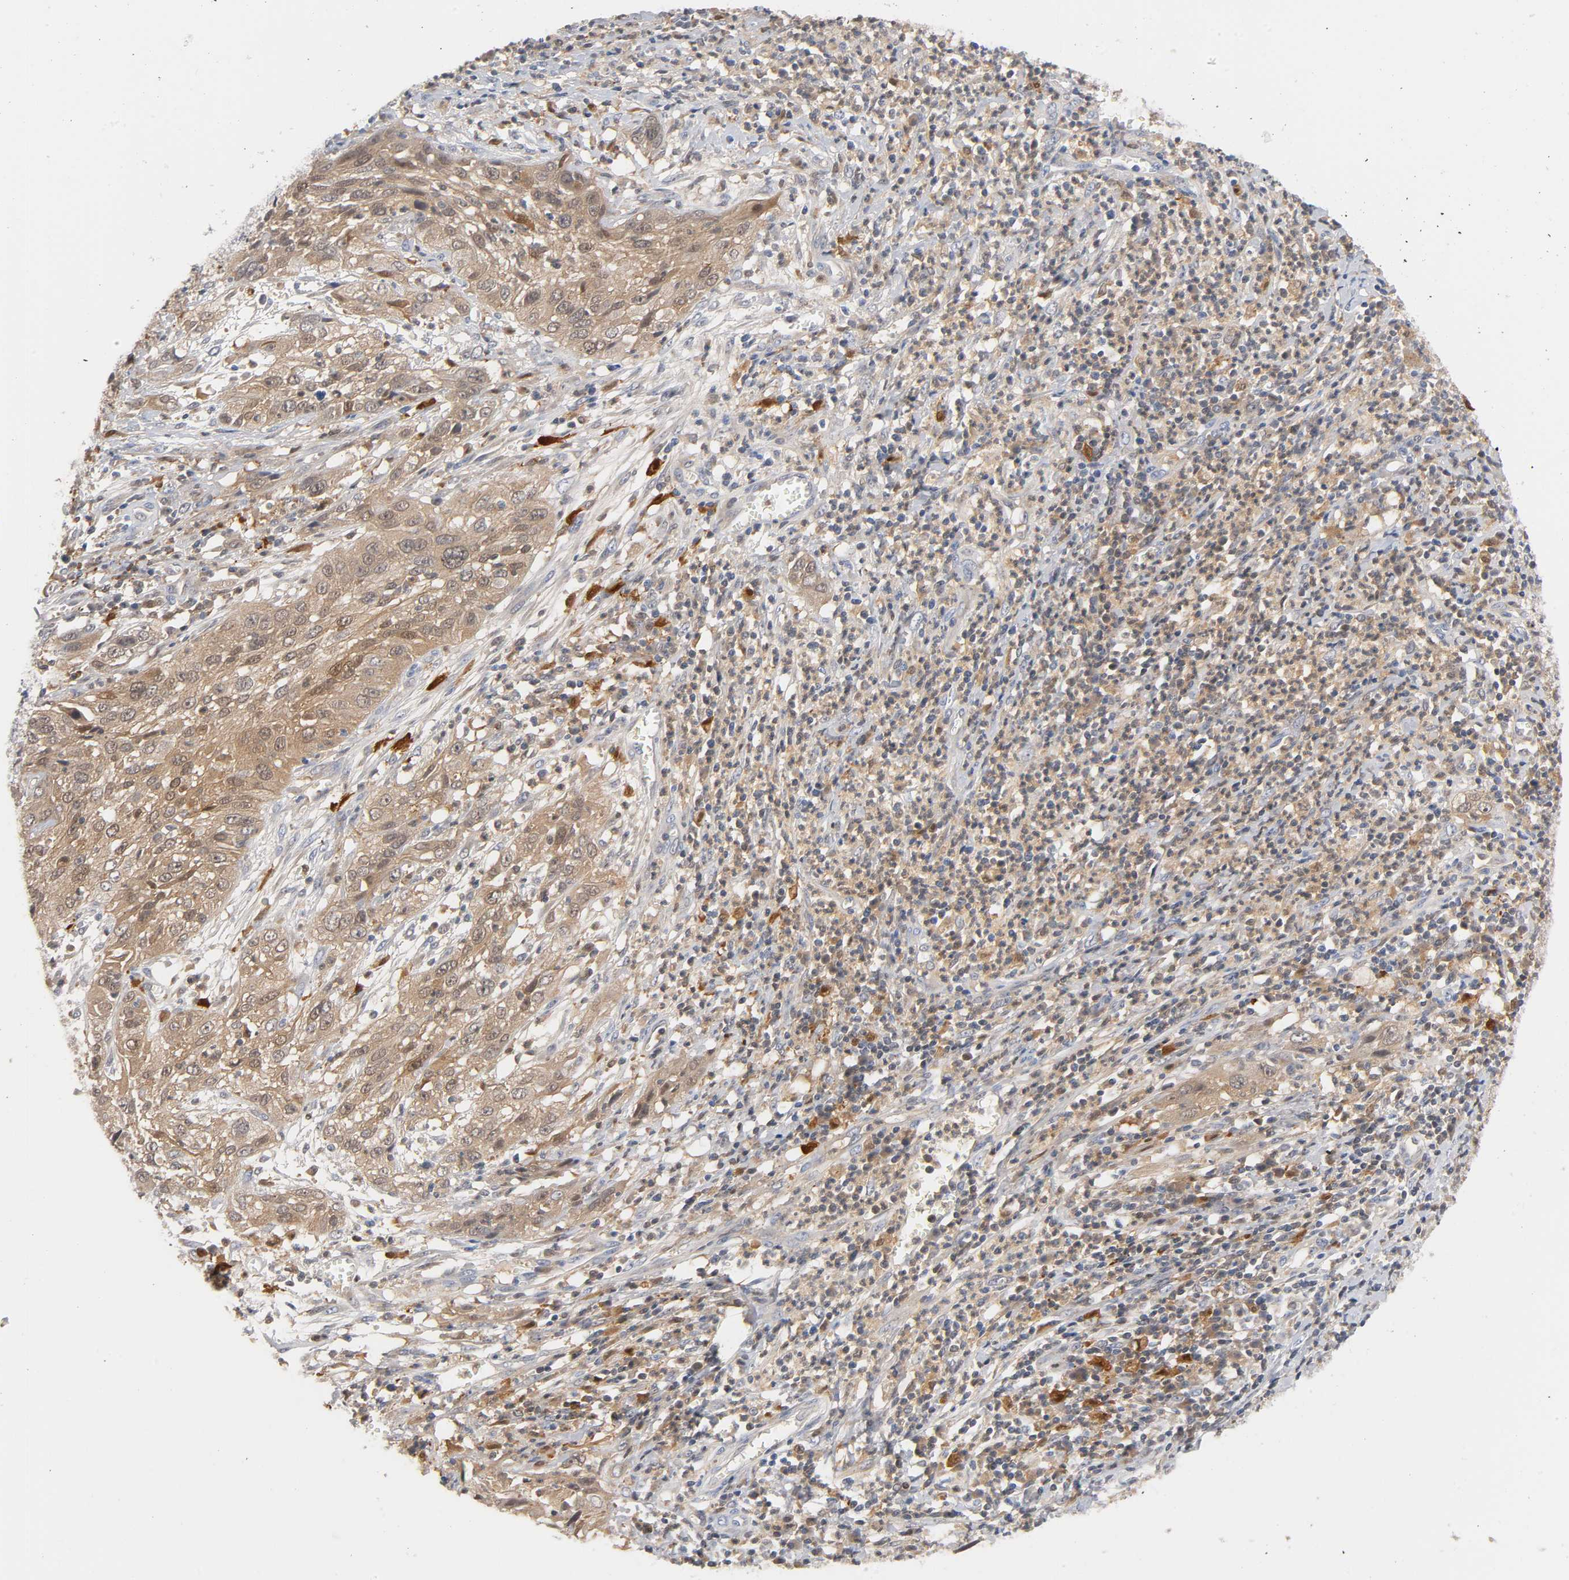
{"staining": {"intensity": "moderate", "quantity": ">75%", "location": "cytoplasmic/membranous,nuclear"}, "tissue": "cervical cancer", "cell_type": "Tumor cells", "image_type": "cancer", "snomed": [{"axis": "morphology", "description": "Squamous cell carcinoma, NOS"}, {"axis": "topography", "description": "Cervix"}], "caption": "Human cervical cancer (squamous cell carcinoma) stained for a protein (brown) displays moderate cytoplasmic/membranous and nuclear positive positivity in approximately >75% of tumor cells.", "gene": "IL18", "patient": {"sex": "female", "age": 32}}